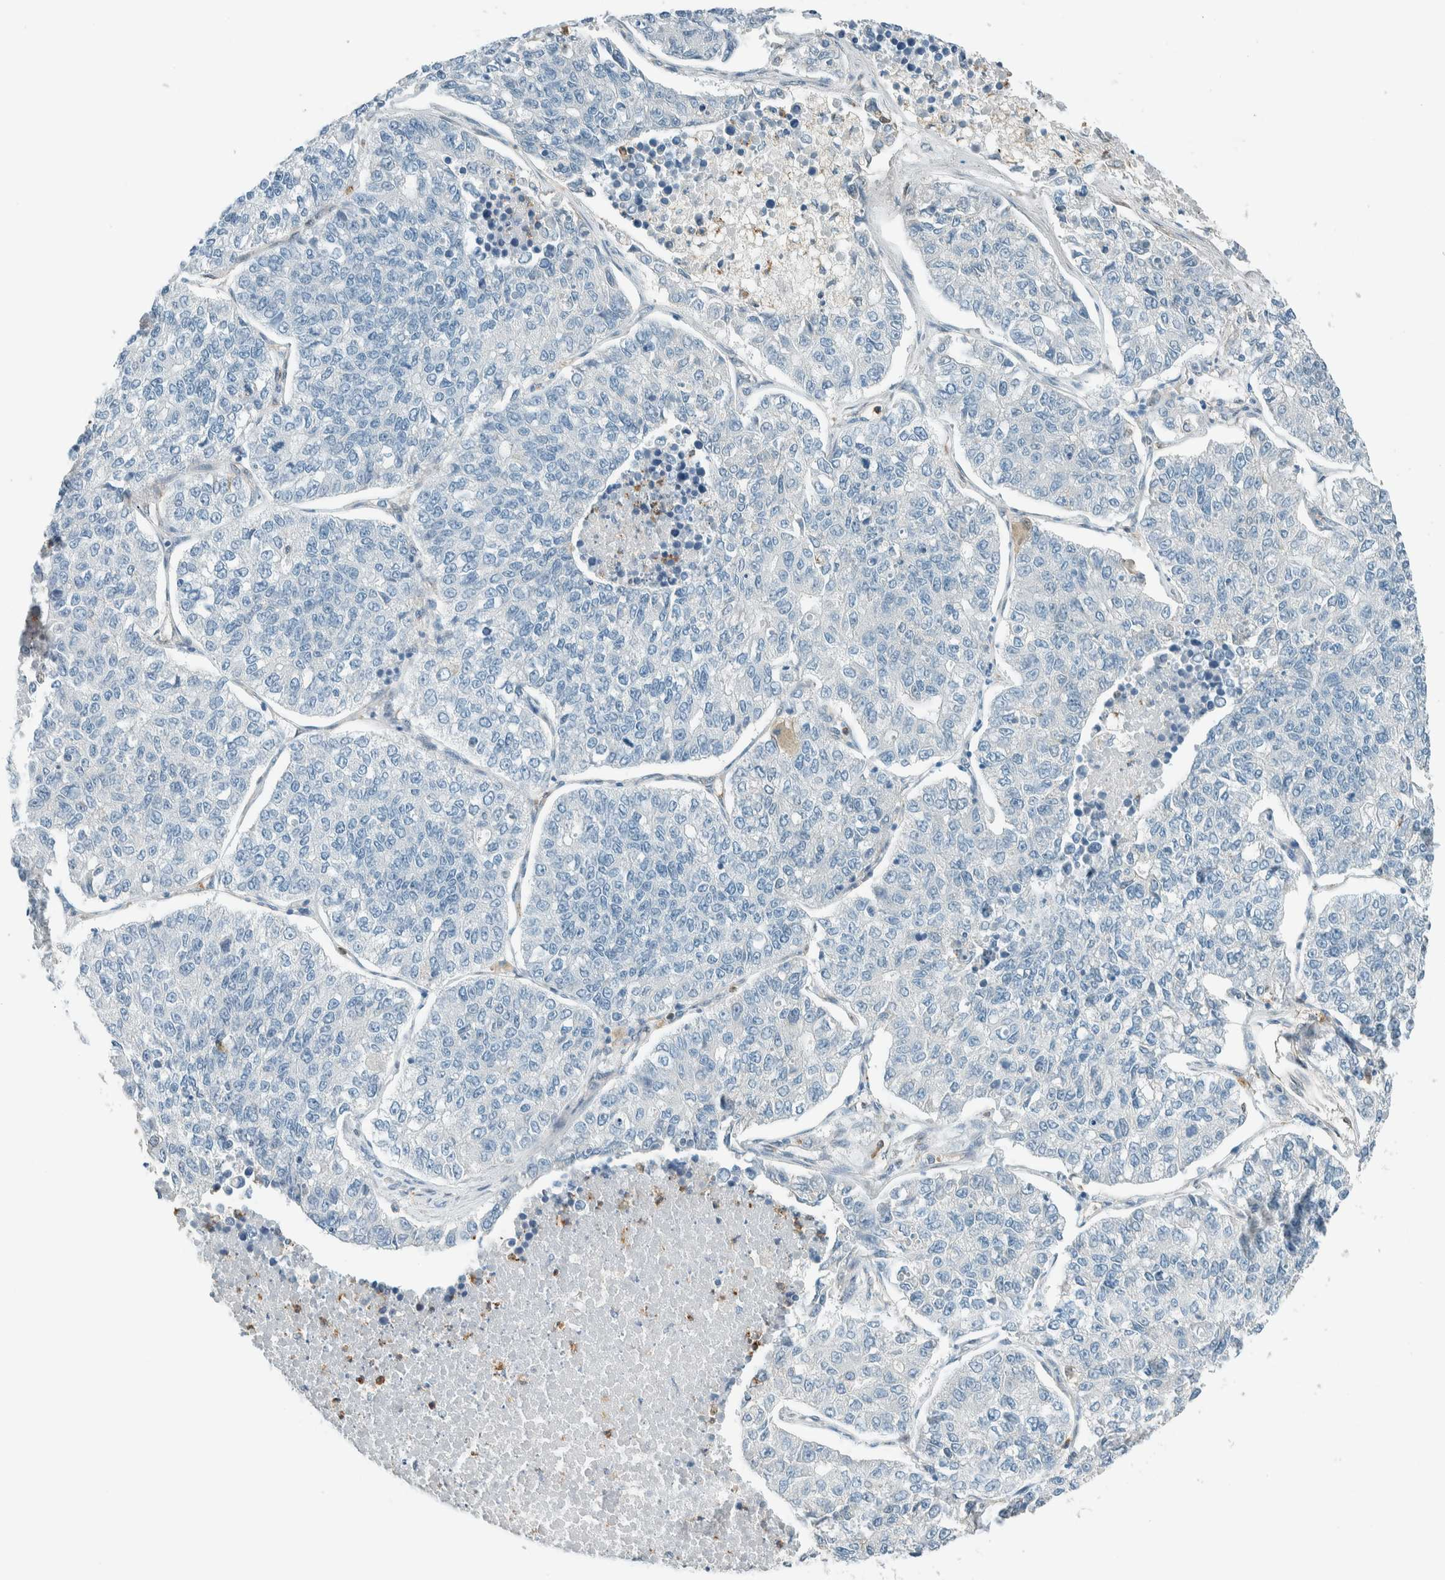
{"staining": {"intensity": "negative", "quantity": "none", "location": "none"}, "tissue": "lung cancer", "cell_type": "Tumor cells", "image_type": "cancer", "snomed": [{"axis": "morphology", "description": "Adenocarcinoma, NOS"}, {"axis": "topography", "description": "Lung"}], "caption": "Immunohistochemistry (IHC) photomicrograph of lung adenocarcinoma stained for a protein (brown), which reveals no positivity in tumor cells. The staining was performed using DAB to visualize the protein expression in brown, while the nuclei were stained in blue with hematoxylin (Magnification: 20x).", "gene": "NXN", "patient": {"sex": "male", "age": 49}}